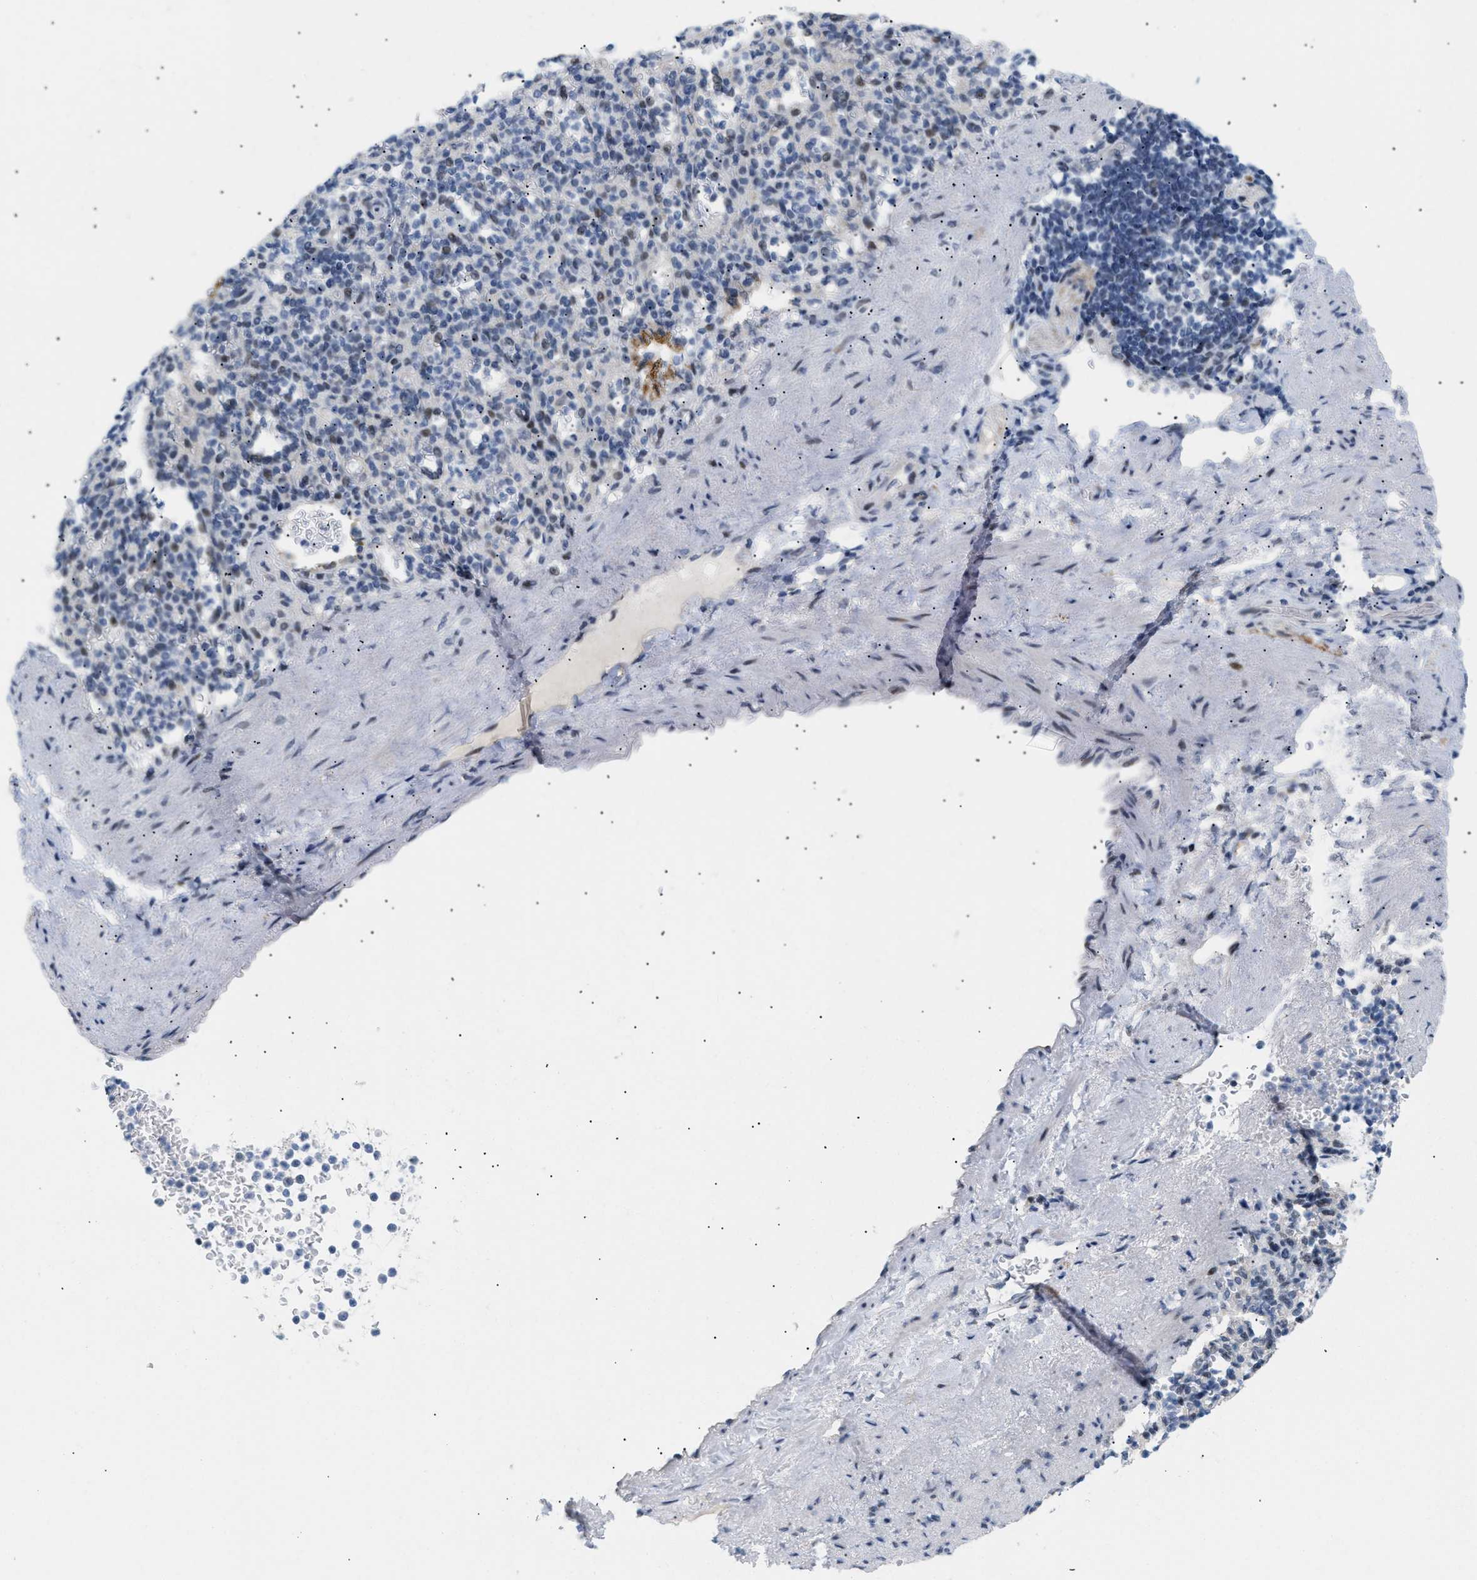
{"staining": {"intensity": "weak", "quantity": "25%-75%", "location": "cytoplasmic/membranous"}, "tissue": "spleen", "cell_type": "Cells in red pulp", "image_type": "normal", "snomed": [{"axis": "morphology", "description": "Normal tissue, NOS"}, {"axis": "topography", "description": "Spleen"}], "caption": "This micrograph displays unremarkable spleen stained with immunohistochemistry (IHC) to label a protein in brown. The cytoplasmic/membranous of cells in red pulp show weak positivity for the protein. Nuclei are counter-stained blue.", "gene": "PPARD", "patient": {"sex": "female", "age": 74}}